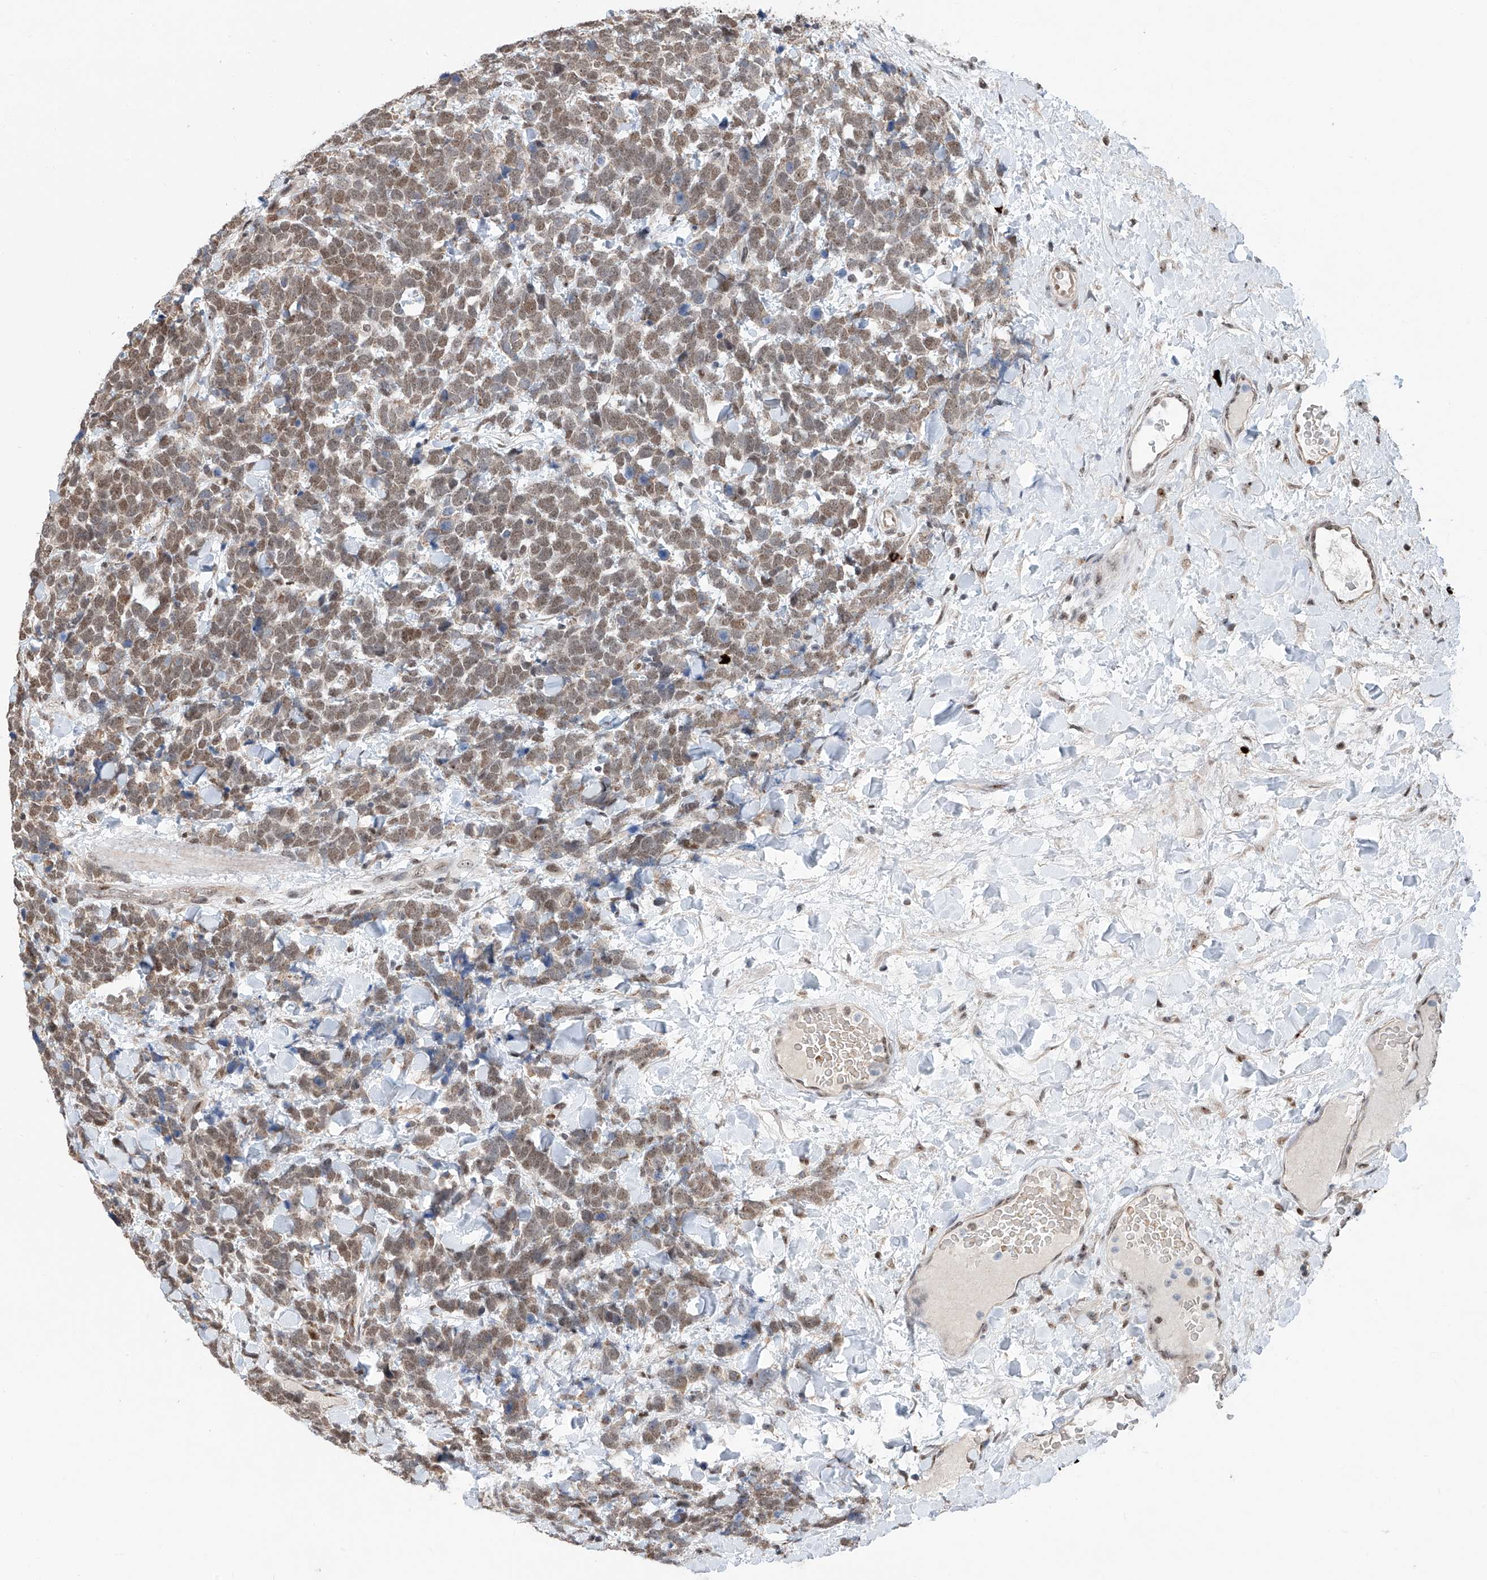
{"staining": {"intensity": "moderate", "quantity": ">75%", "location": "nuclear"}, "tissue": "urothelial cancer", "cell_type": "Tumor cells", "image_type": "cancer", "snomed": [{"axis": "morphology", "description": "Urothelial carcinoma, High grade"}, {"axis": "topography", "description": "Urinary bladder"}], "caption": "Protein analysis of urothelial cancer tissue demonstrates moderate nuclear expression in about >75% of tumor cells. The staining was performed using DAB (3,3'-diaminobenzidine) to visualize the protein expression in brown, while the nuclei were stained in blue with hematoxylin (Magnification: 20x).", "gene": "SDE2", "patient": {"sex": "female", "age": 82}}